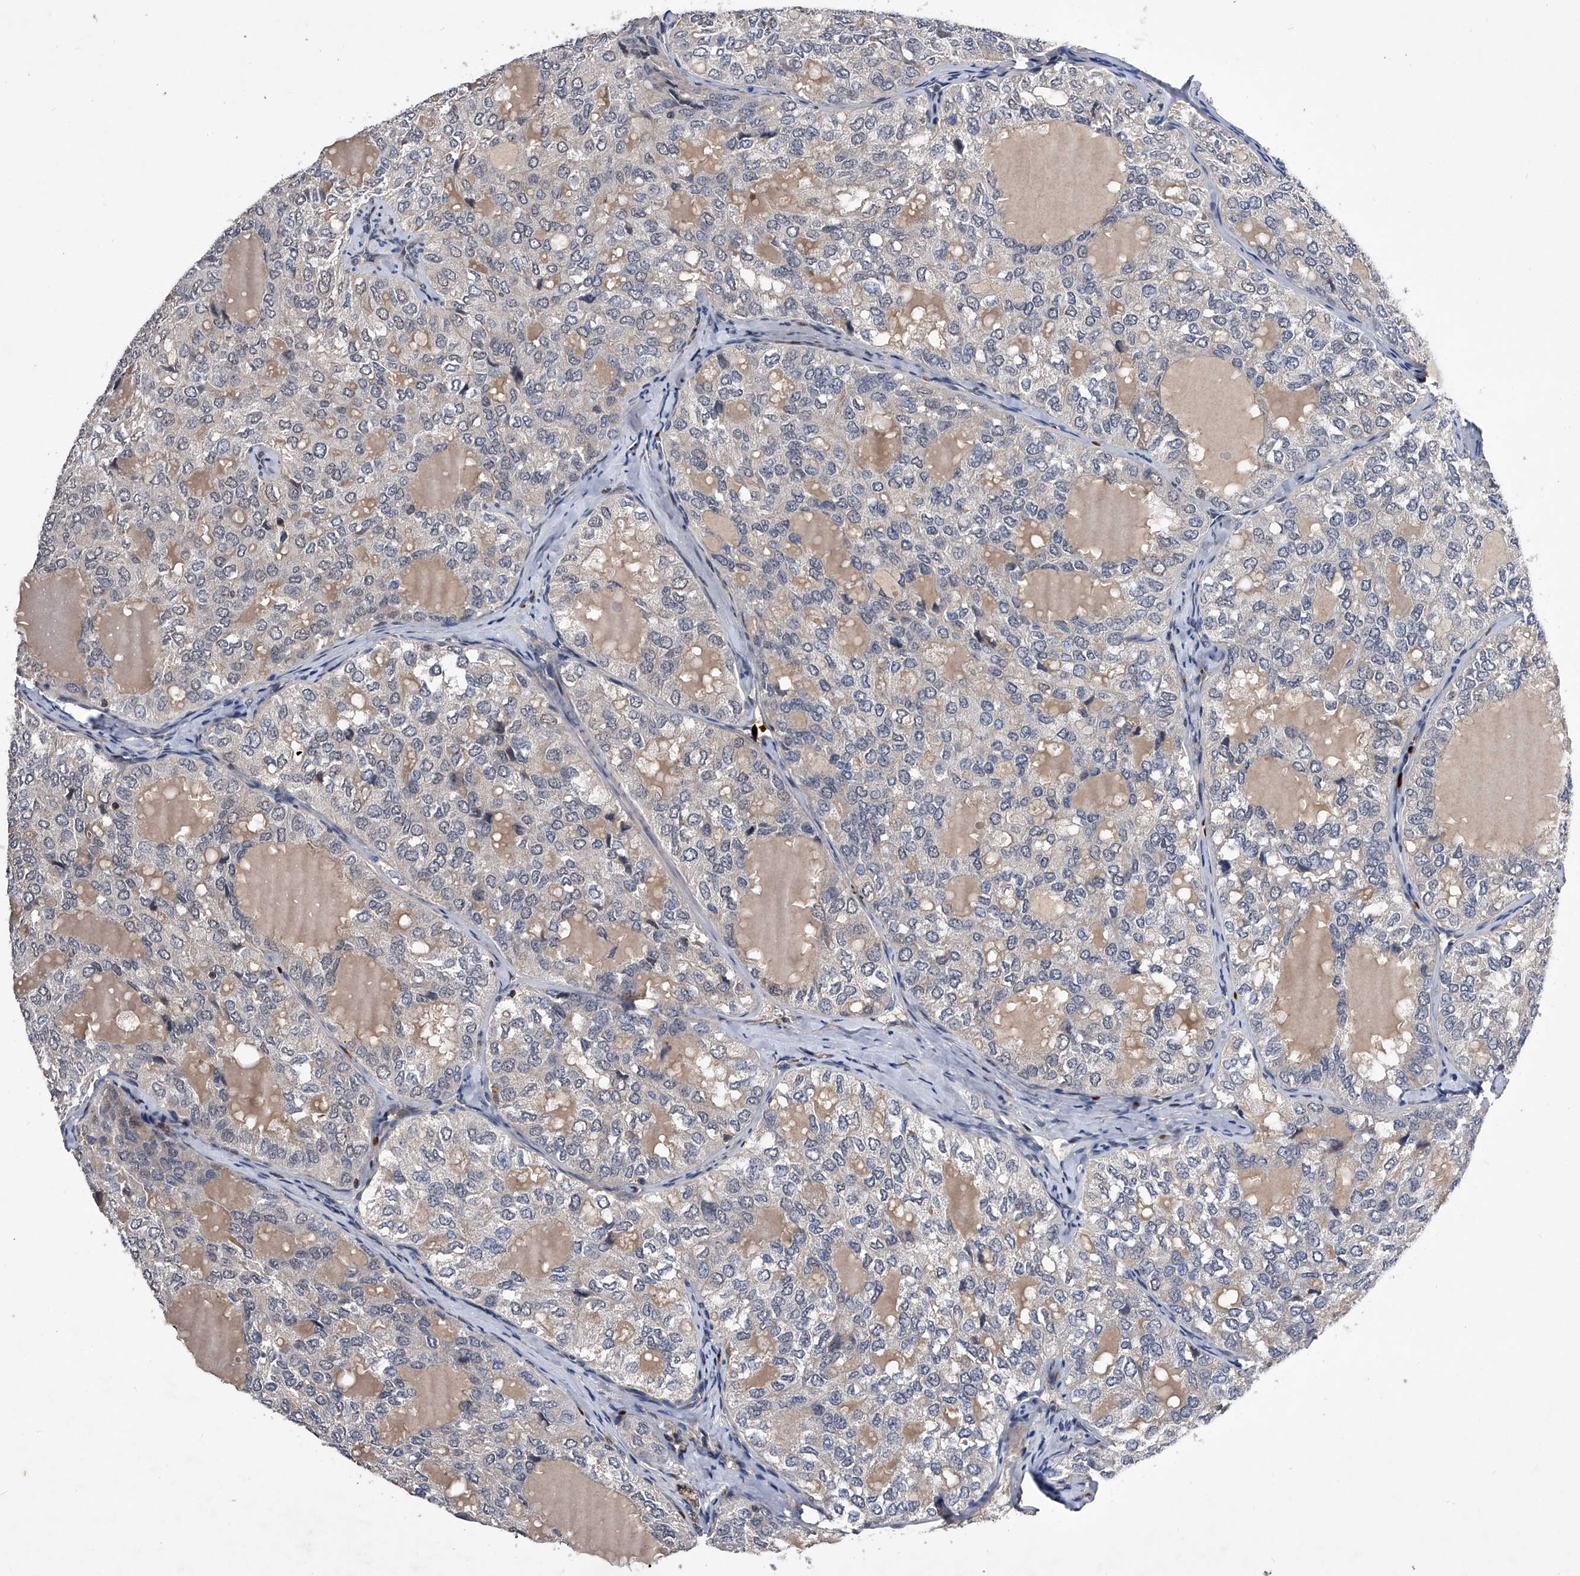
{"staining": {"intensity": "negative", "quantity": "none", "location": "none"}, "tissue": "thyroid cancer", "cell_type": "Tumor cells", "image_type": "cancer", "snomed": [{"axis": "morphology", "description": "Follicular adenoma carcinoma, NOS"}, {"axis": "topography", "description": "Thyroid gland"}], "caption": "Immunohistochemical staining of follicular adenoma carcinoma (thyroid) reveals no significant positivity in tumor cells.", "gene": "ZNF30", "patient": {"sex": "male", "age": 75}}